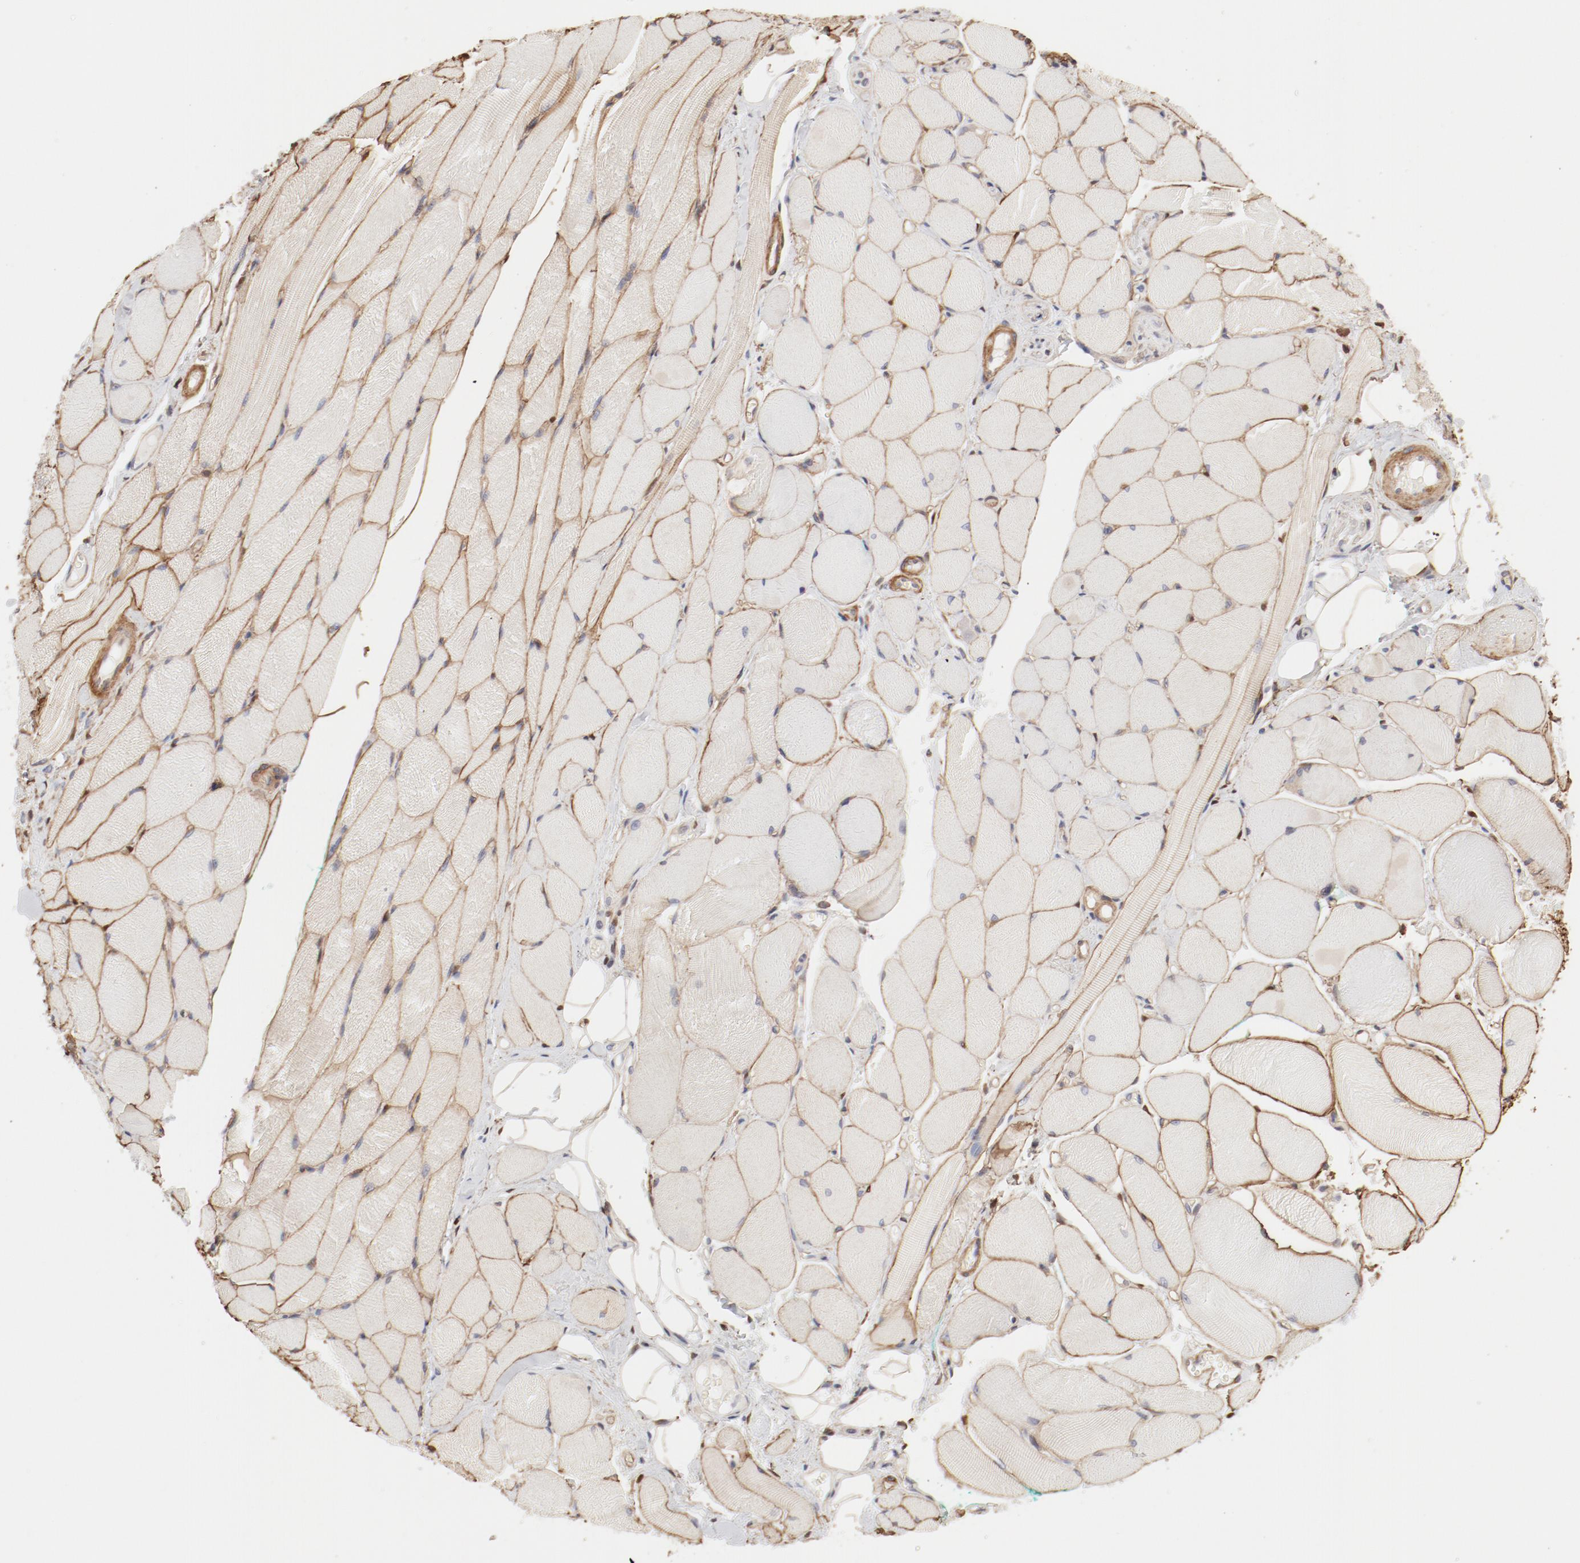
{"staining": {"intensity": "moderate", "quantity": ">75%", "location": "cytoplasmic/membranous"}, "tissue": "skeletal muscle", "cell_type": "Myocytes", "image_type": "normal", "snomed": [{"axis": "morphology", "description": "Normal tissue, NOS"}, {"axis": "topography", "description": "Skeletal muscle"}, {"axis": "topography", "description": "Peripheral nerve tissue"}], "caption": "This micrograph shows normal skeletal muscle stained with immunohistochemistry to label a protein in brown. The cytoplasmic/membranous of myocytes show moderate positivity for the protein. Nuclei are counter-stained blue.", "gene": "MAGED4B", "patient": {"sex": "female", "age": 84}}